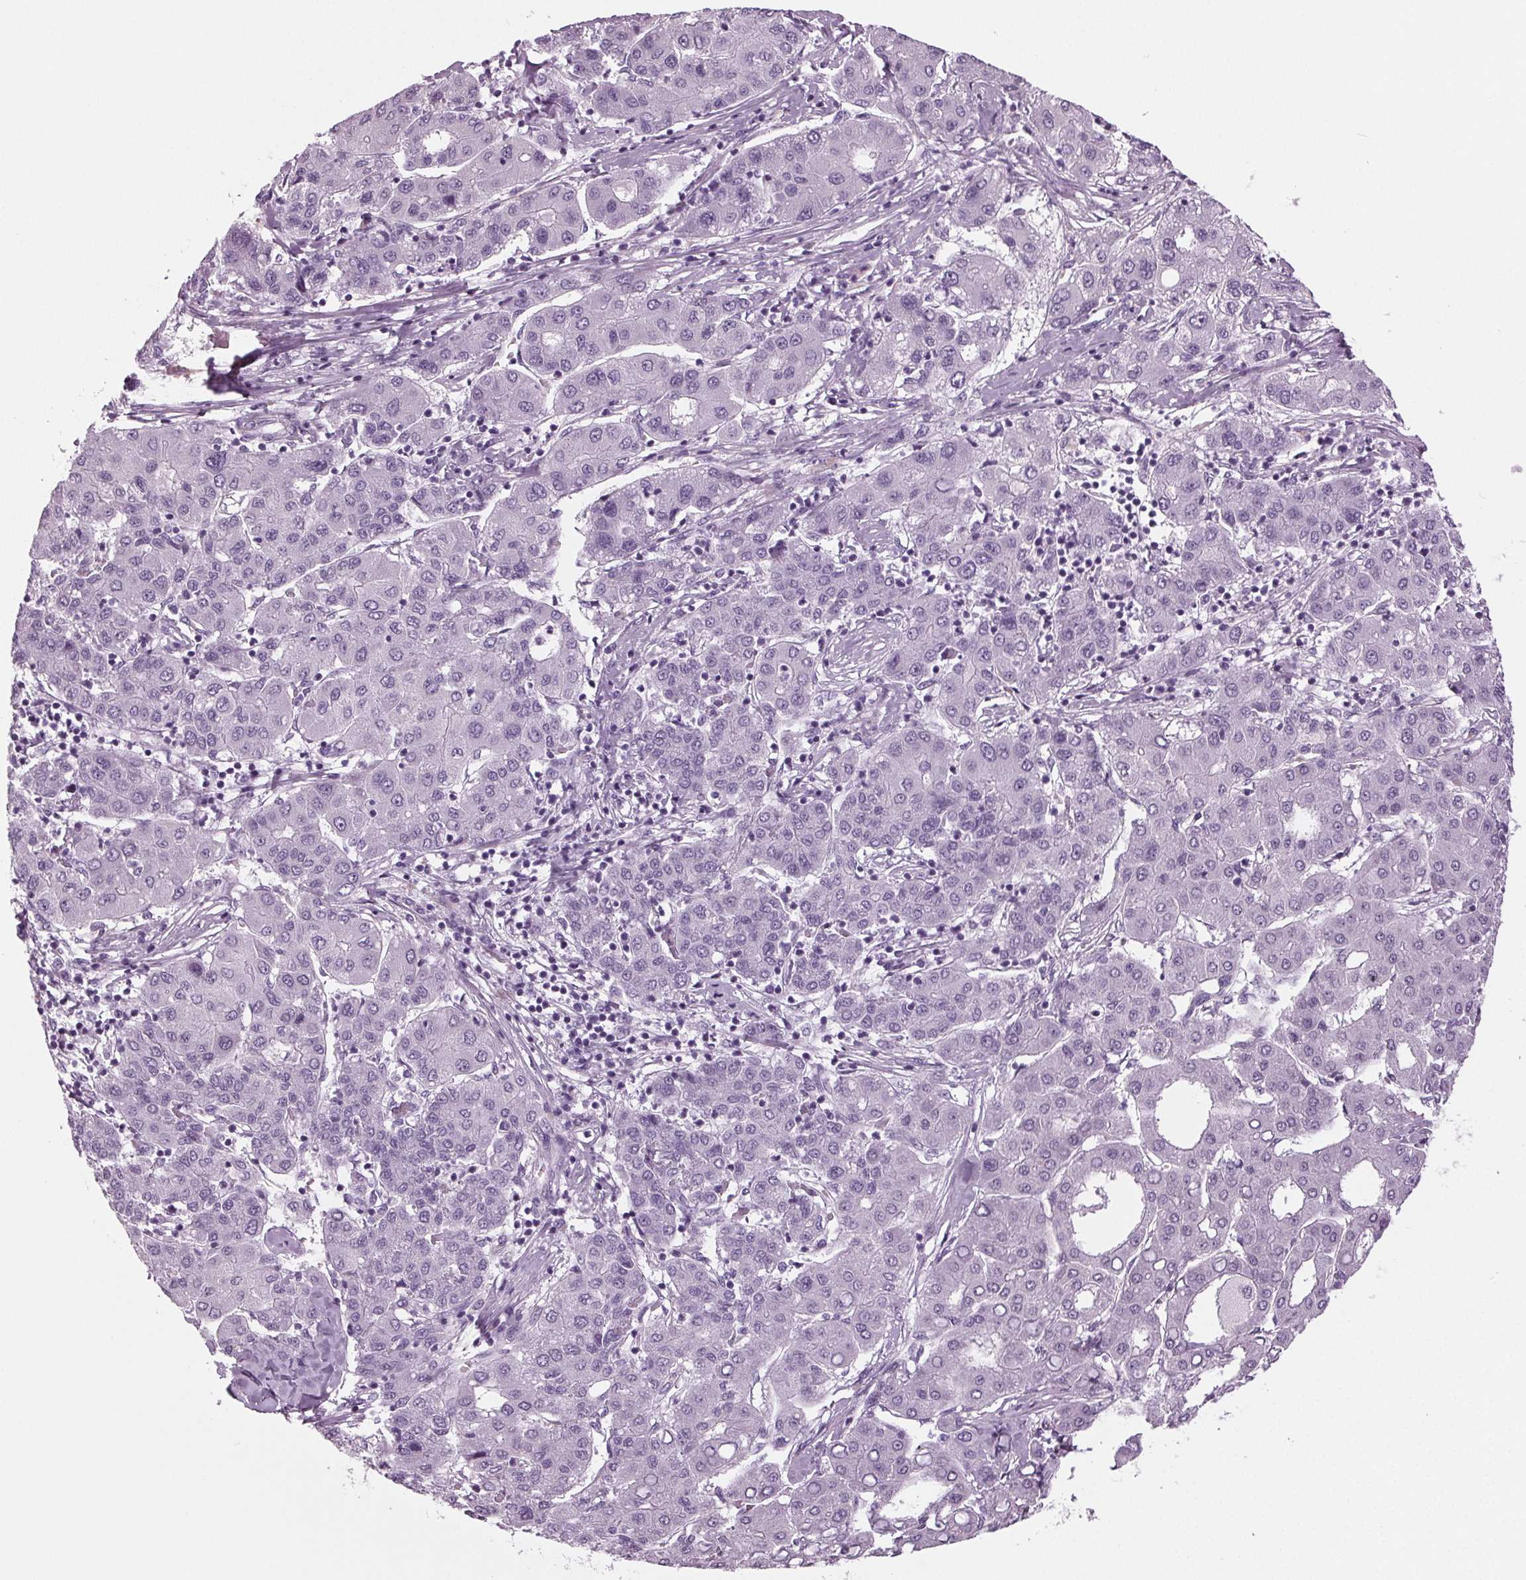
{"staining": {"intensity": "negative", "quantity": "none", "location": "none"}, "tissue": "liver cancer", "cell_type": "Tumor cells", "image_type": "cancer", "snomed": [{"axis": "morphology", "description": "Carcinoma, Hepatocellular, NOS"}, {"axis": "topography", "description": "Liver"}], "caption": "Image shows no protein positivity in tumor cells of liver cancer tissue.", "gene": "BHLHE22", "patient": {"sex": "male", "age": 65}}